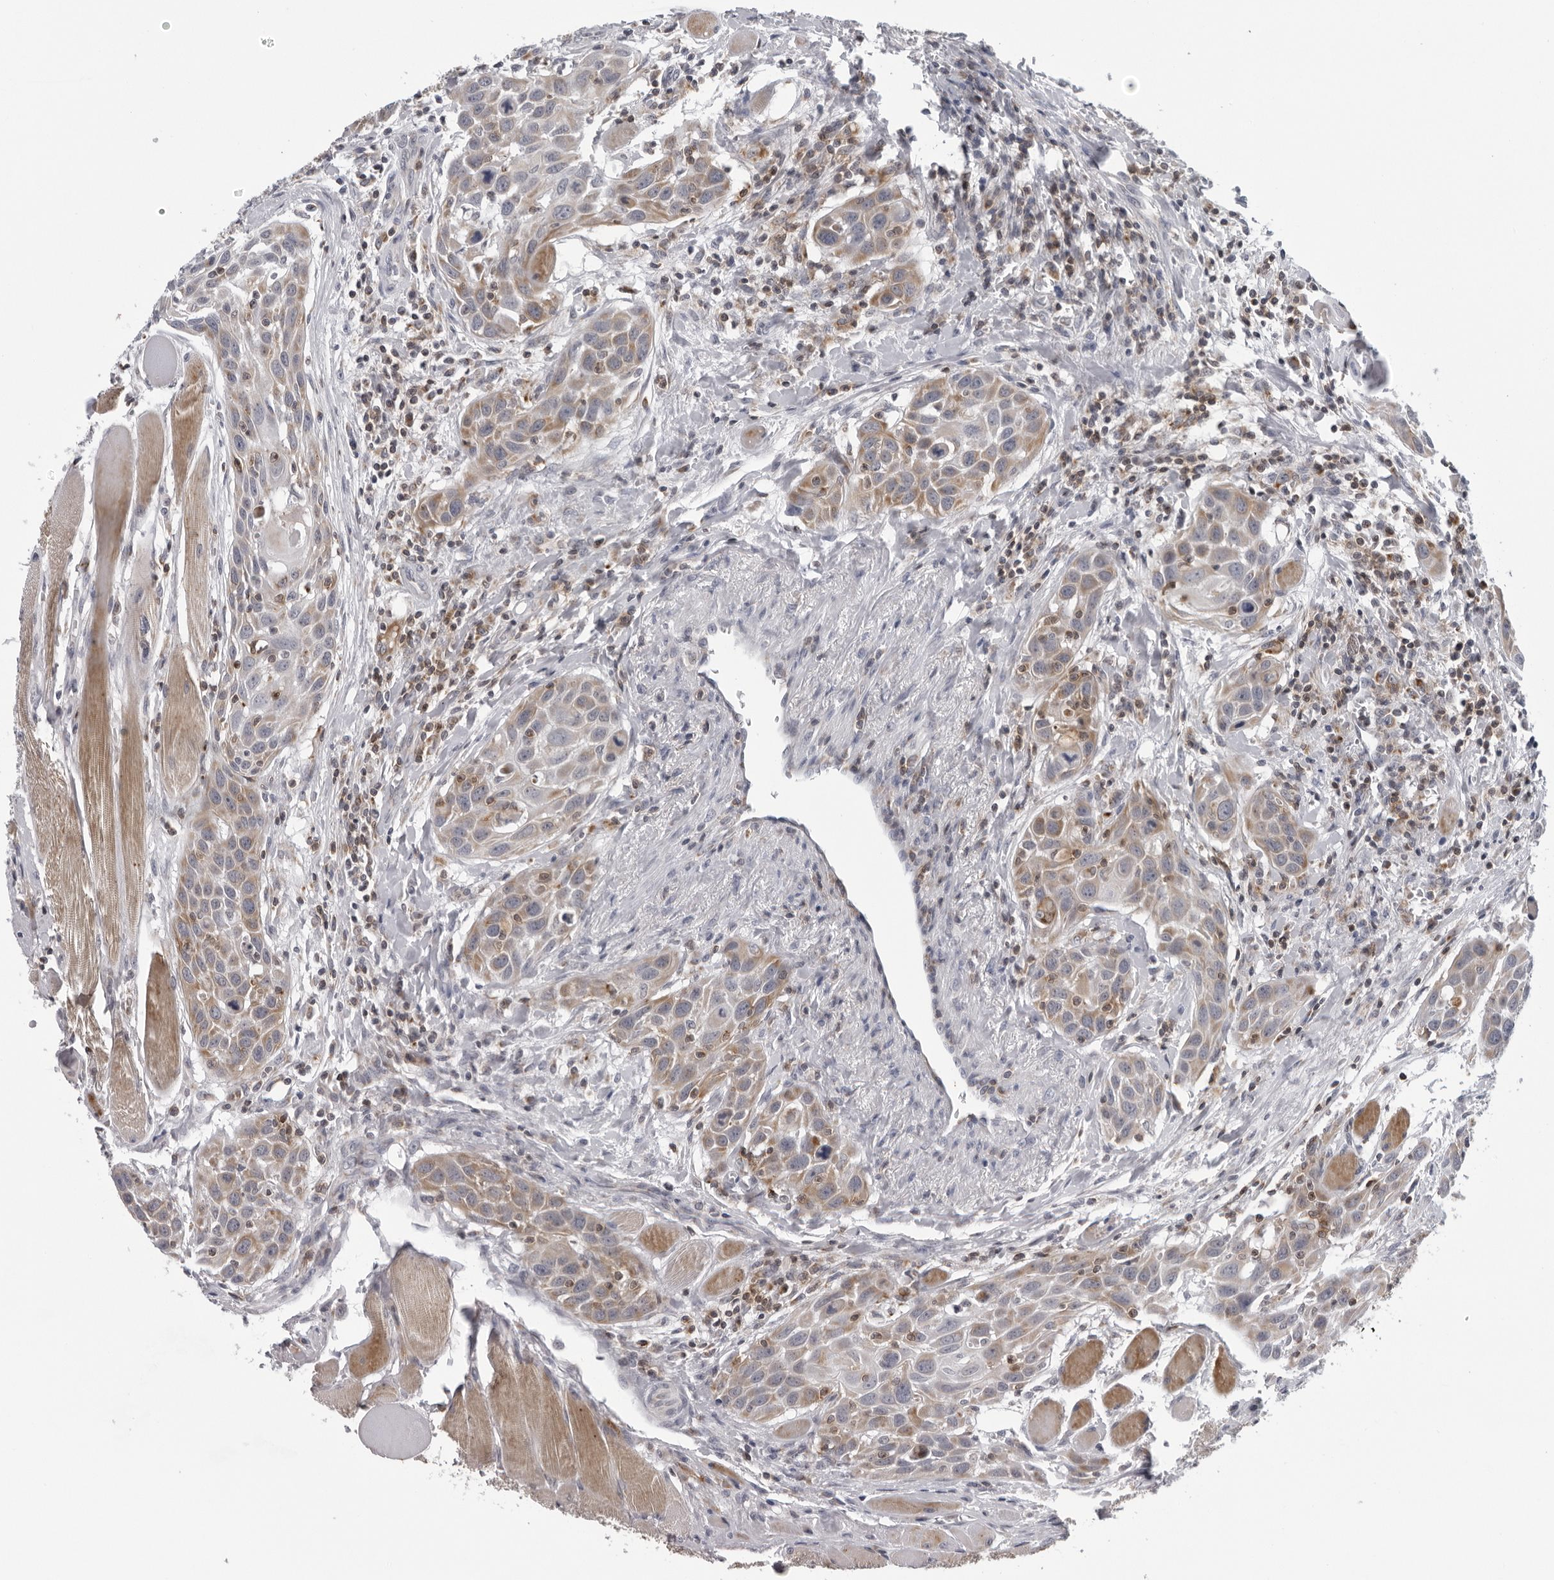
{"staining": {"intensity": "weak", "quantity": ">75%", "location": "cytoplasmic/membranous"}, "tissue": "head and neck cancer", "cell_type": "Tumor cells", "image_type": "cancer", "snomed": [{"axis": "morphology", "description": "Squamous cell carcinoma, NOS"}, {"axis": "topography", "description": "Oral tissue"}, {"axis": "topography", "description": "Head-Neck"}], "caption": "The immunohistochemical stain highlights weak cytoplasmic/membranous positivity in tumor cells of squamous cell carcinoma (head and neck) tissue. (DAB IHC with brightfield microscopy, high magnification).", "gene": "CPT2", "patient": {"sex": "female", "age": 50}}